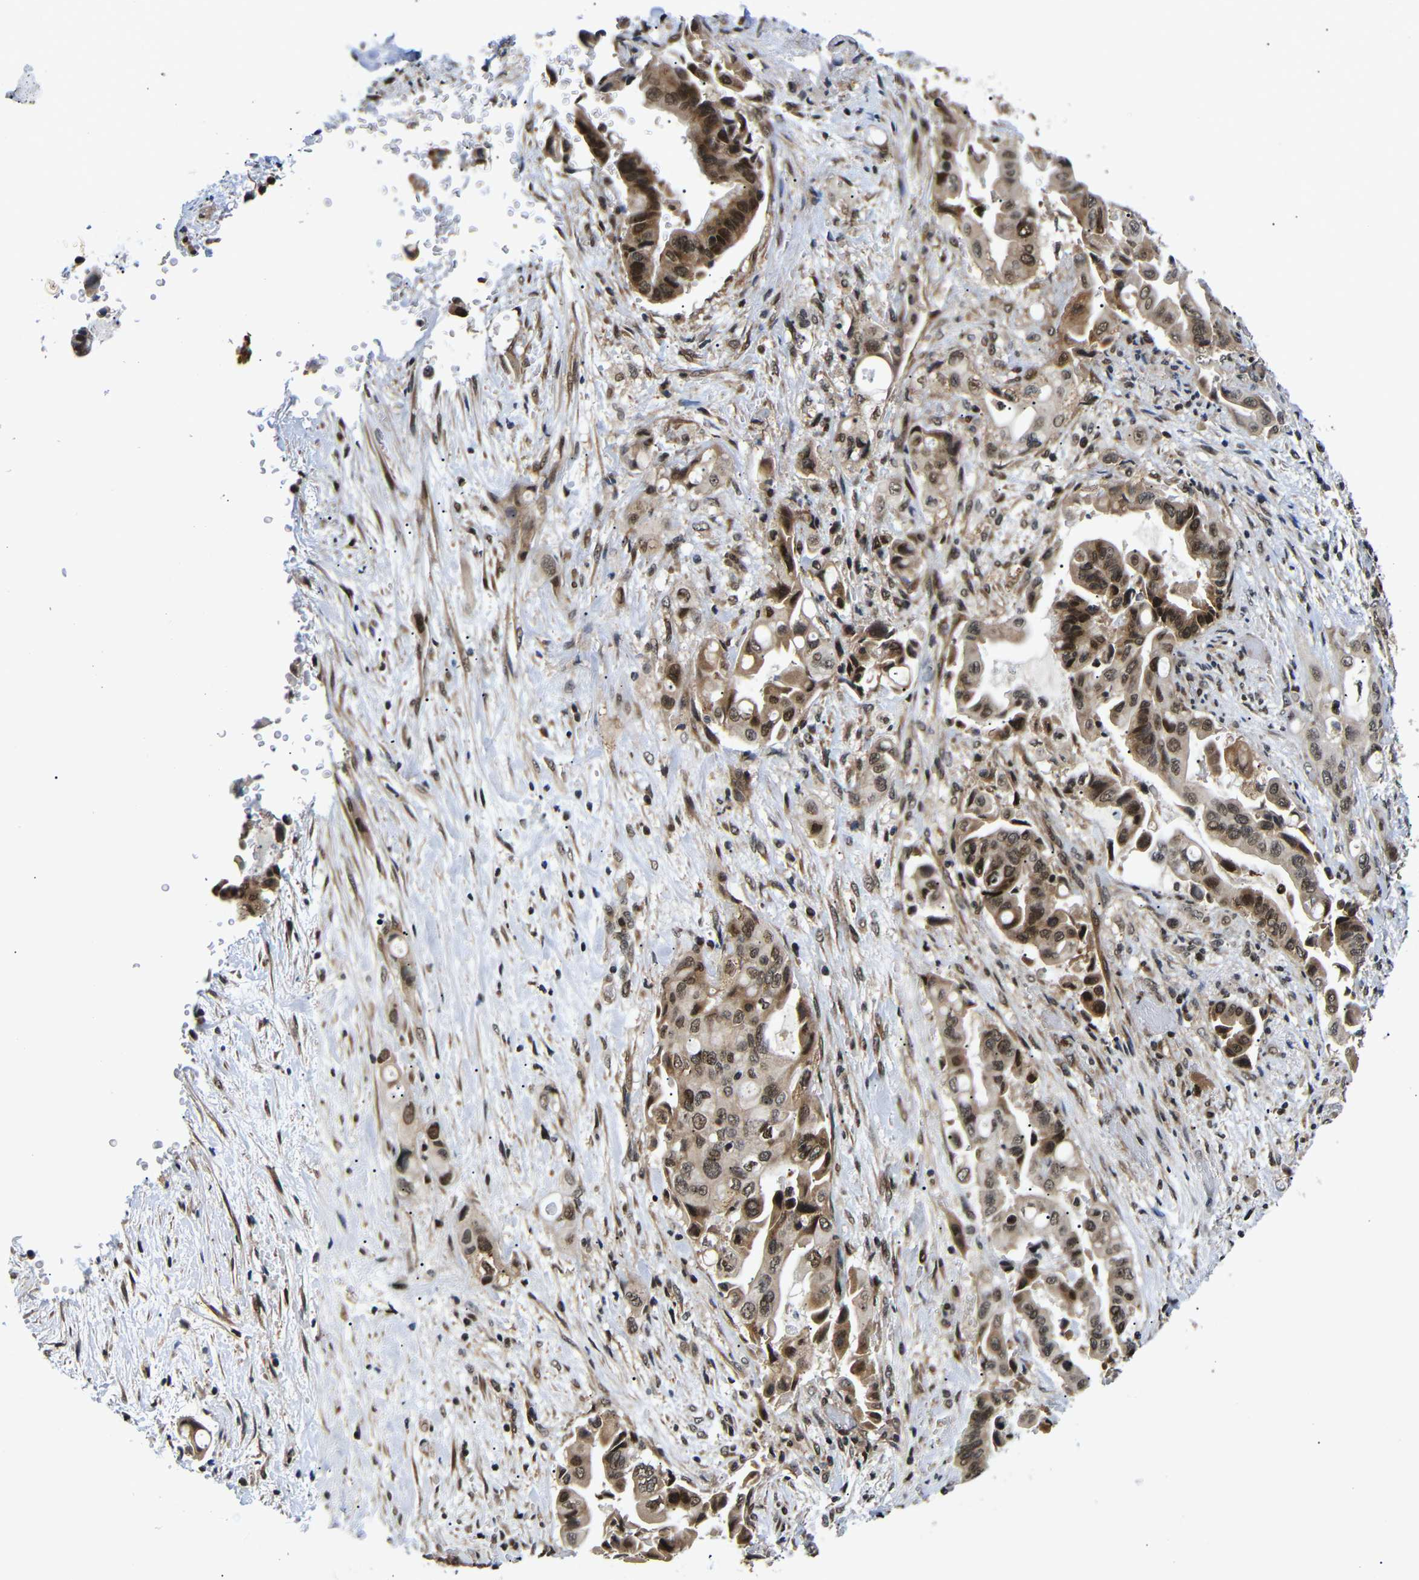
{"staining": {"intensity": "strong", "quantity": ">75%", "location": "cytoplasmic/membranous,nuclear"}, "tissue": "liver cancer", "cell_type": "Tumor cells", "image_type": "cancer", "snomed": [{"axis": "morphology", "description": "Cholangiocarcinoma"}, {"axis": "topography", "description": "Liver"}], "caption": "Liver cholangiocarcinoma tissue exhibits strong cytoplasmic/membranous and nuclear positivity in approximately >75% of tumor cells, visualized by immunohistochemistry. The staining is performed using DAB brown chromogen to label protein expression. The nuclei are counter-stained blue using hematoxylin.", "gene": "KIF23", "patient": {"sex": "female", "age": 61}}